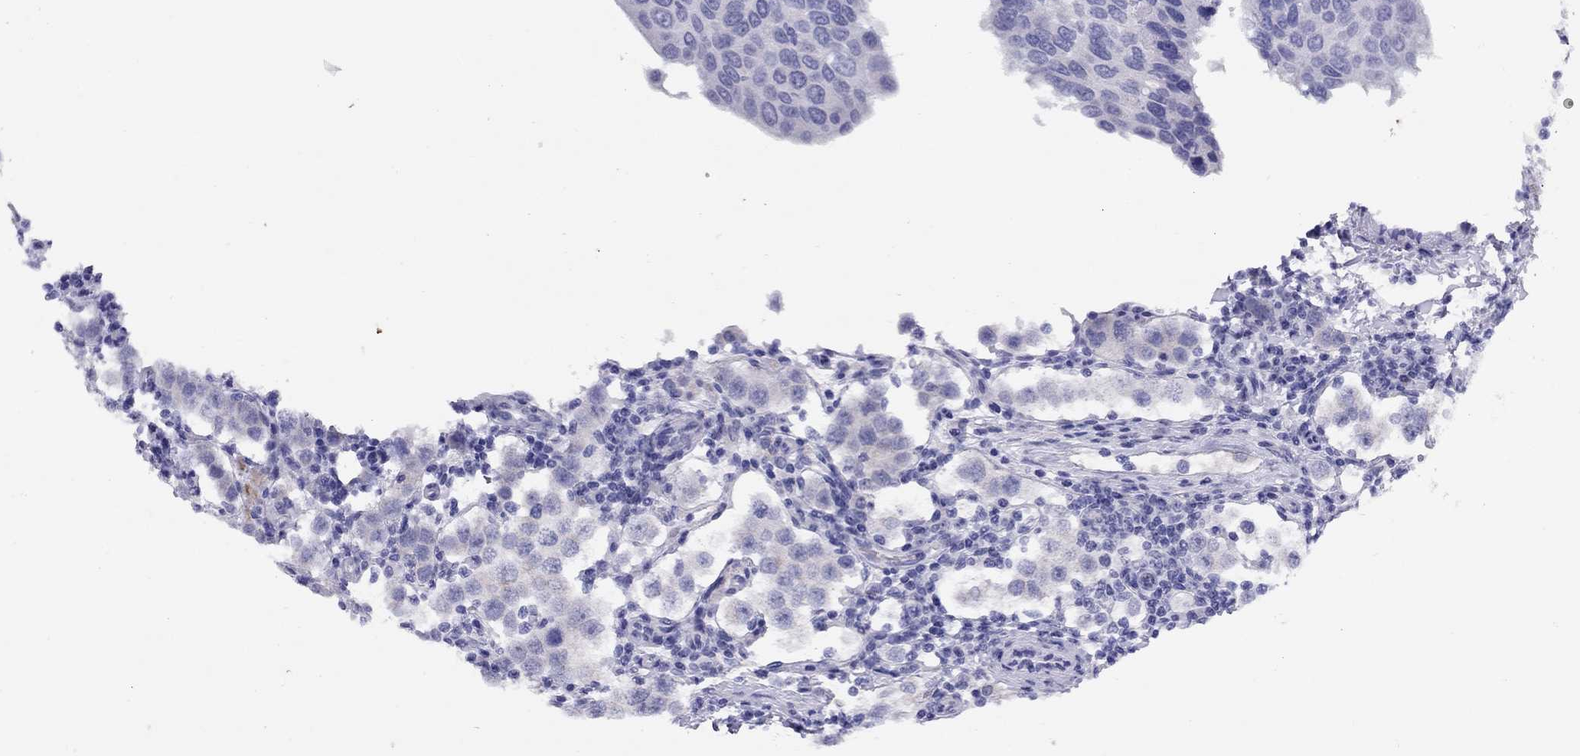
{"staining": {"intensity": "negative", "quantity": "none", "location": "none"}, "tissue": "testis cancer", "cell_type": "Tumor cells", "image_type": "cancer", "snomed": [{"axis": "morphology", "description": "Seminoma, NOS"}, {"axis": "topography", "description": "Testis"}], "caption": "Photomicrograph shows no significant protein staining in tumor cells of testis cancer.", "gene": "LRIT2", "patient": {"sex": "male", "age": 37}}